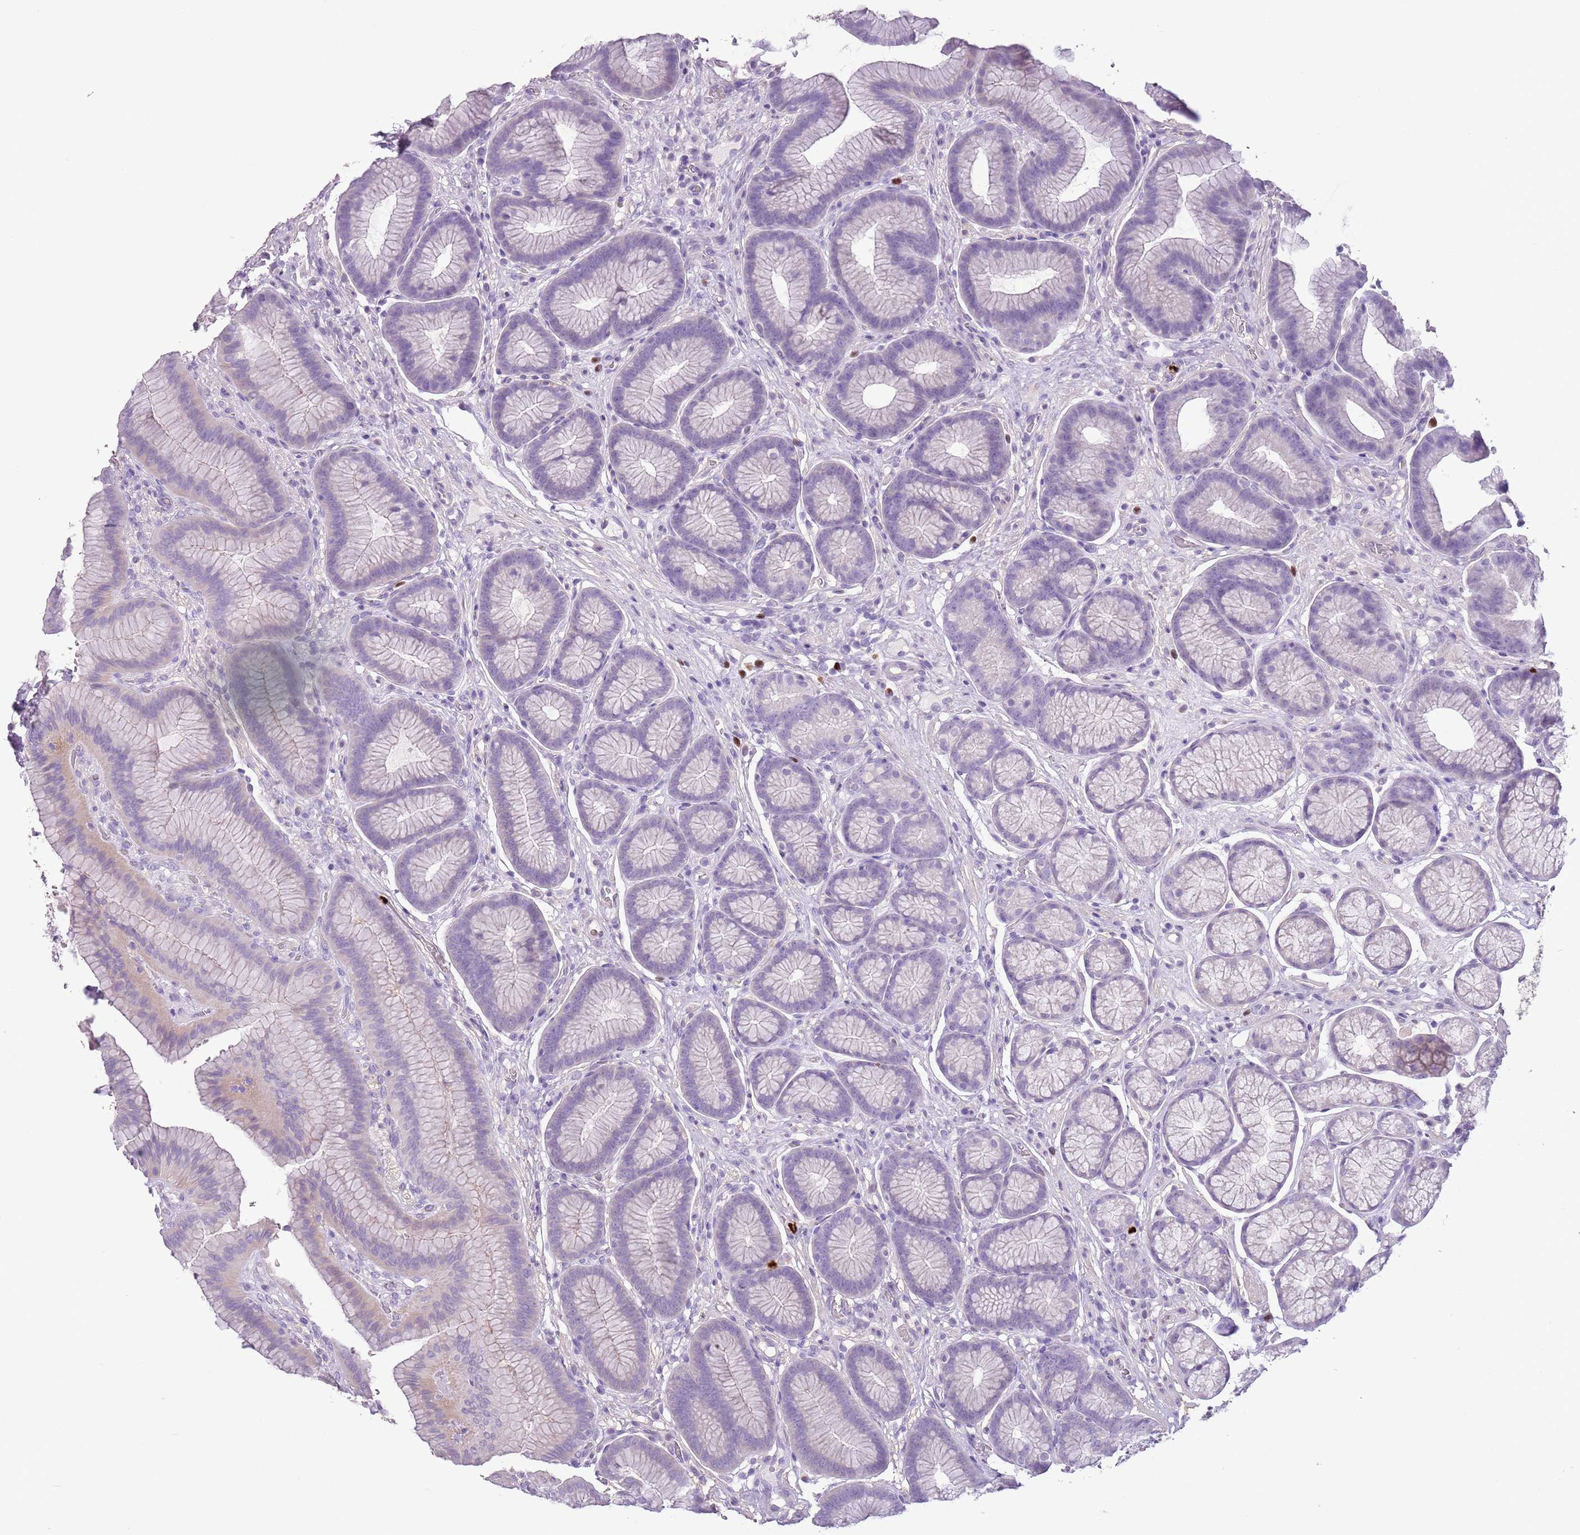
{"staining": {"intensity": "negative", "quantity": "none", "location": "none"}, "tissue": "stomach", "cell_type": "Glandular cells", "image_type": "normal", "snomed": [{"axis": "morphology", "description": "Normal tissue, NOS"}, {"axis": "topography", "description": "Stomach"}], "caption": "The IHC photomicrograph has no significant positivity in glandular cells of stomach. The staining is performed using DAB (3,3'-diaminobenzidine) brown chromogen with nuclei counter-stained in using hematoxylin.", "gene": "CELF6", "patient": {"sex": "male", "age": 42}}